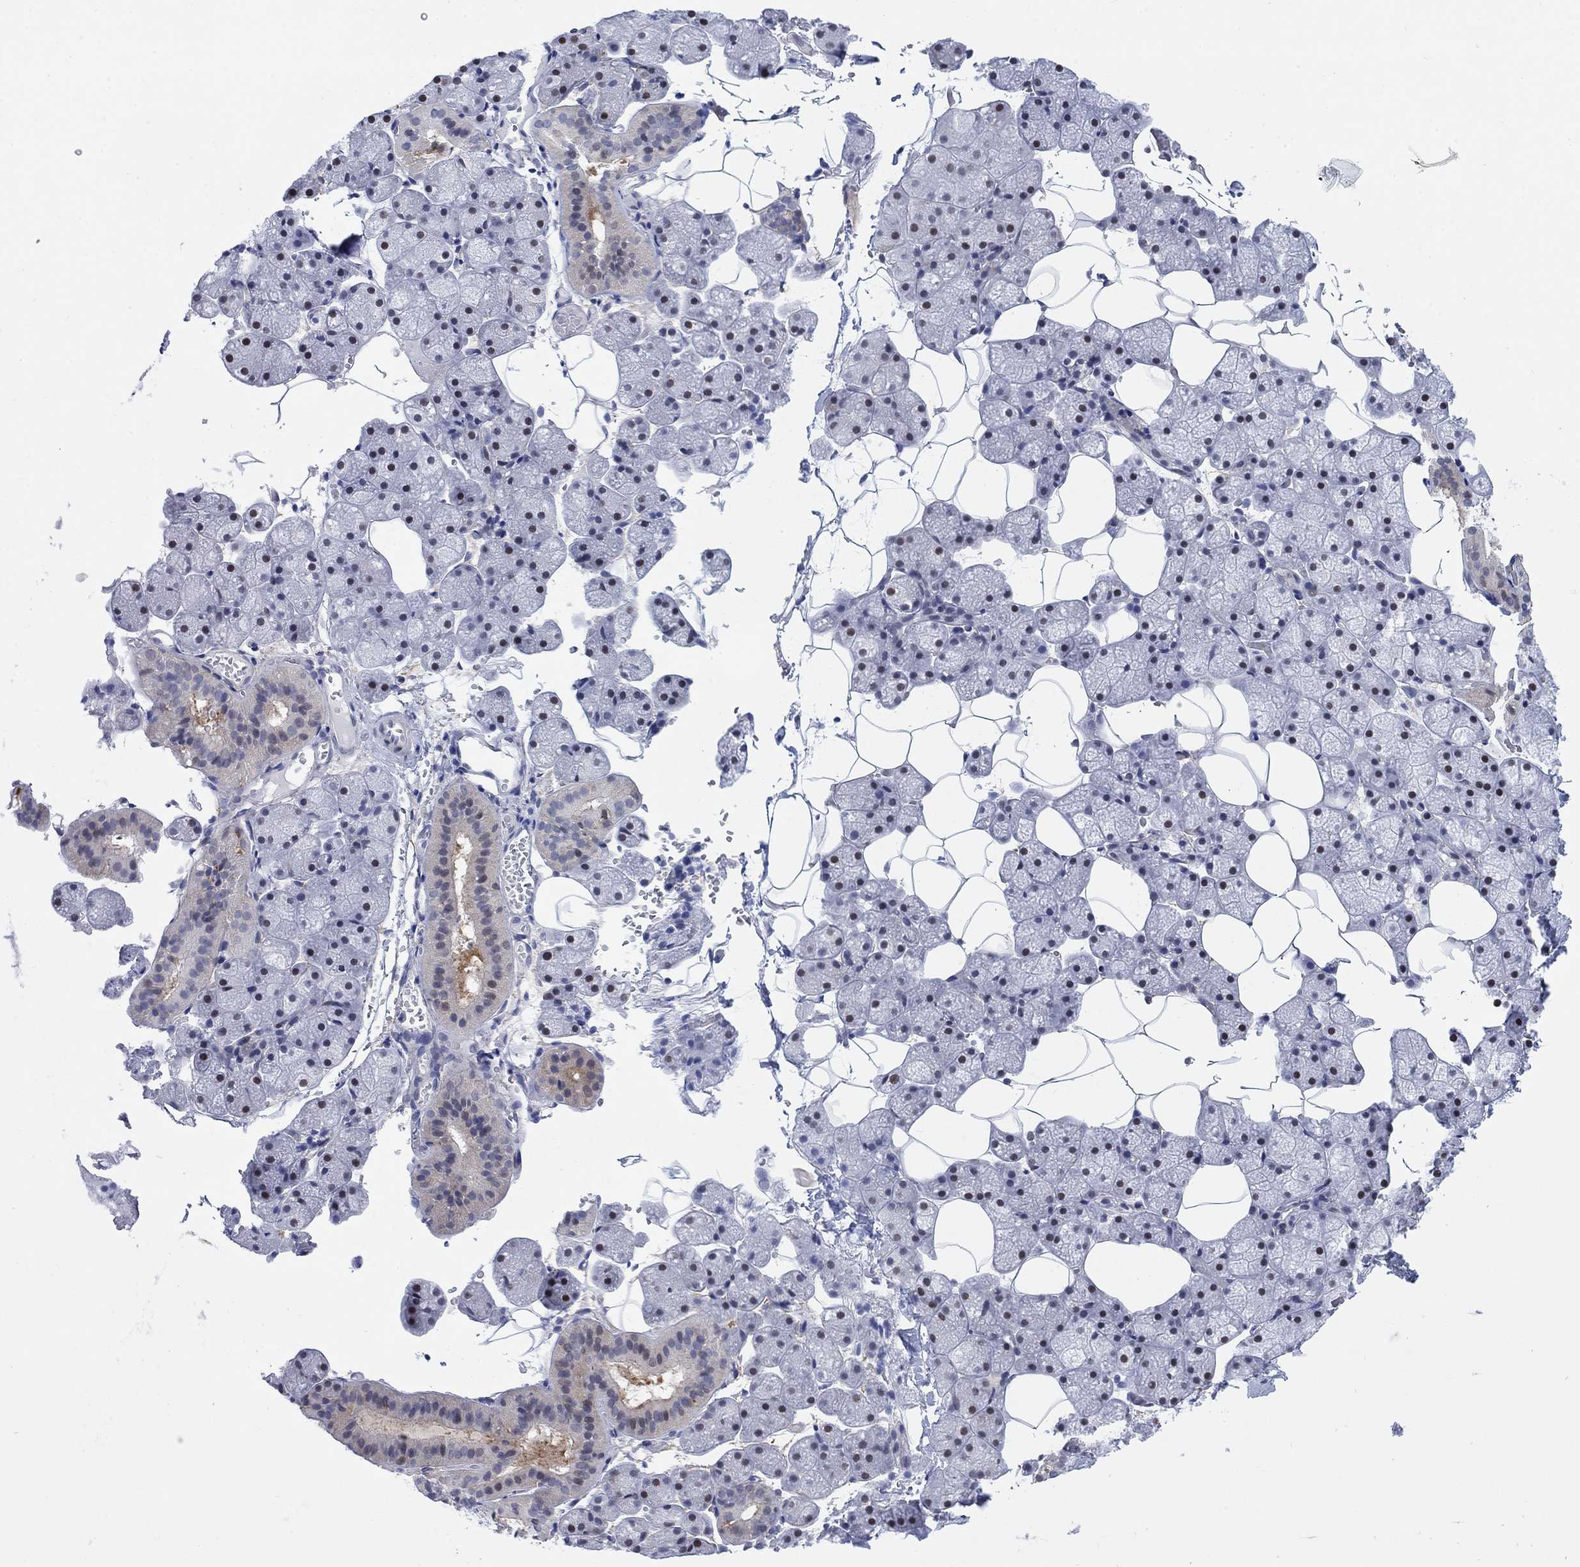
{"staining": {"intensity": "moderate", "quantity": "<25%", "location": "nuclear"}, "tissue": "salivary gland", "cell_type": "Glandular cells", "image_type": "normal", "snomed": [{"axis": "morphology", "description": "Normal tissue, NOS"}, {"axis": "topography", "description": "Salivary gland"}], "caption": "Moderate nuclear expression for a protein is present in about <25% of glandular cells of unremarkable salivary gland using immunohistochemistry (IHC).", "gene": "MYO3A", "patient": {"sex": "male", "age": 38}}